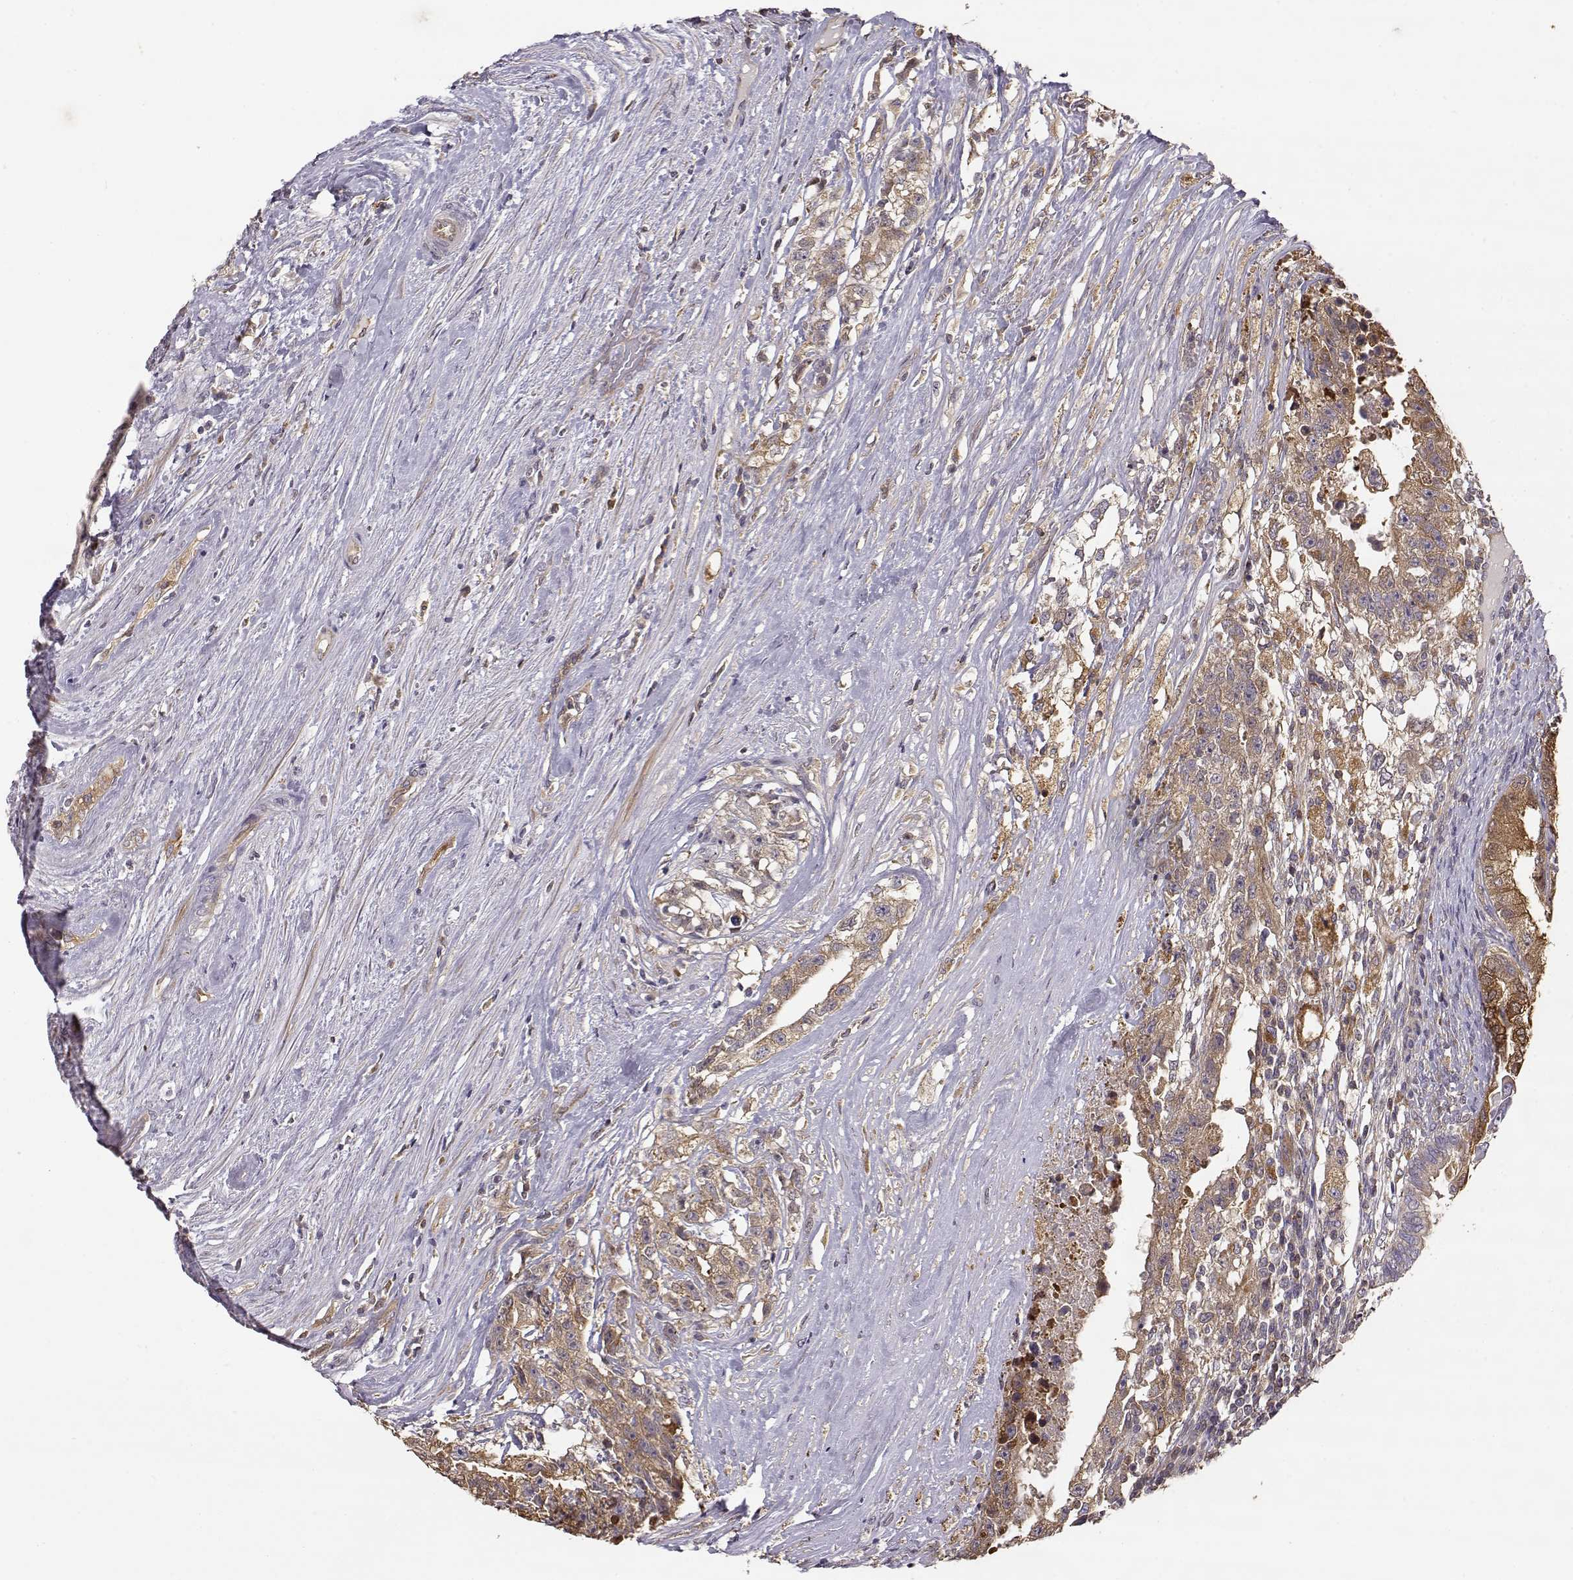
{"staining": {"intensity": "moderate", "quantity": ">75%", "location": "cytoplasmic/membranous"}, "tissue": "testis cancer", "cell_type": "Tumor cells", "image_type": "cancer", "snomed": [{"axis": "morphology", "description": "Seminoma, NOS"}, {"axis": "morphology", "description": "Carcinoma, Embryonal, NOS"}, {"axis": "topography", "description": "Testis"}], "caption": "The histopathology image displays a brown stain indicating the presence of a protein in the cytoplasmic/membranous of tumor cells in testis cancer (seminoma).", "gene": "CRIM1", "patient": {"sex": "male", "age": 41}}